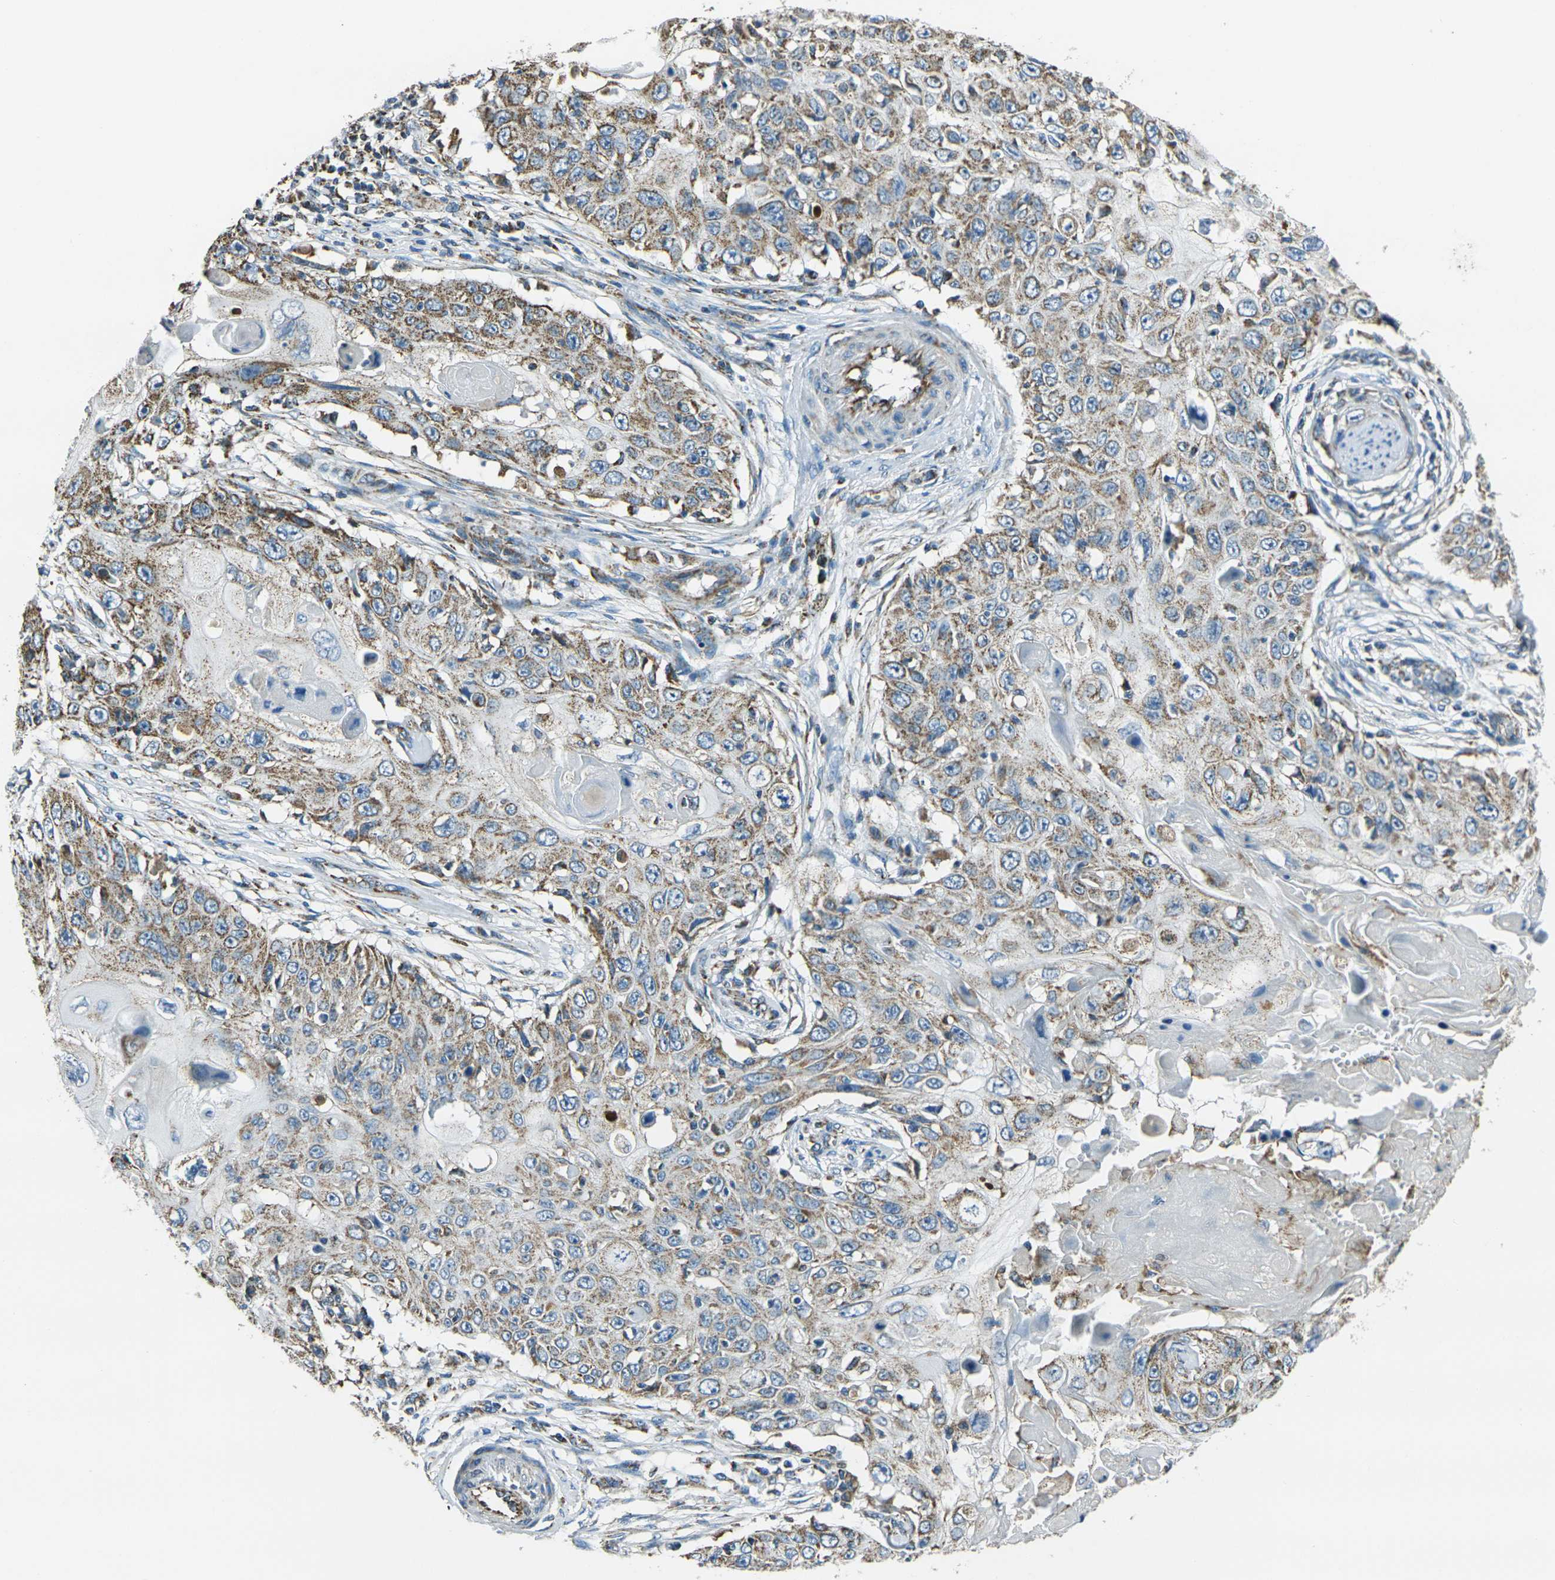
{"staining": {"intensity": "moderate", "quantity": ">75%", "location": "cytoplasmic/membranous"}, "tissue": "skin cancer", "cell_type": "Tumor cells", "image_type": "cancer", "snomed": [{"axis": "morphology", "description": "Squamous cell carcinoma, NOS"}, {"axis": "topography", "description": "Skin"}], "caption": "Protein staining of skin cancer tissue exhibits moderate cytoplasmic/membranous expression in approximately >75% of tumor cells.", "gene": "IRF3", "patient": {"sex": "male", "age": 86}}